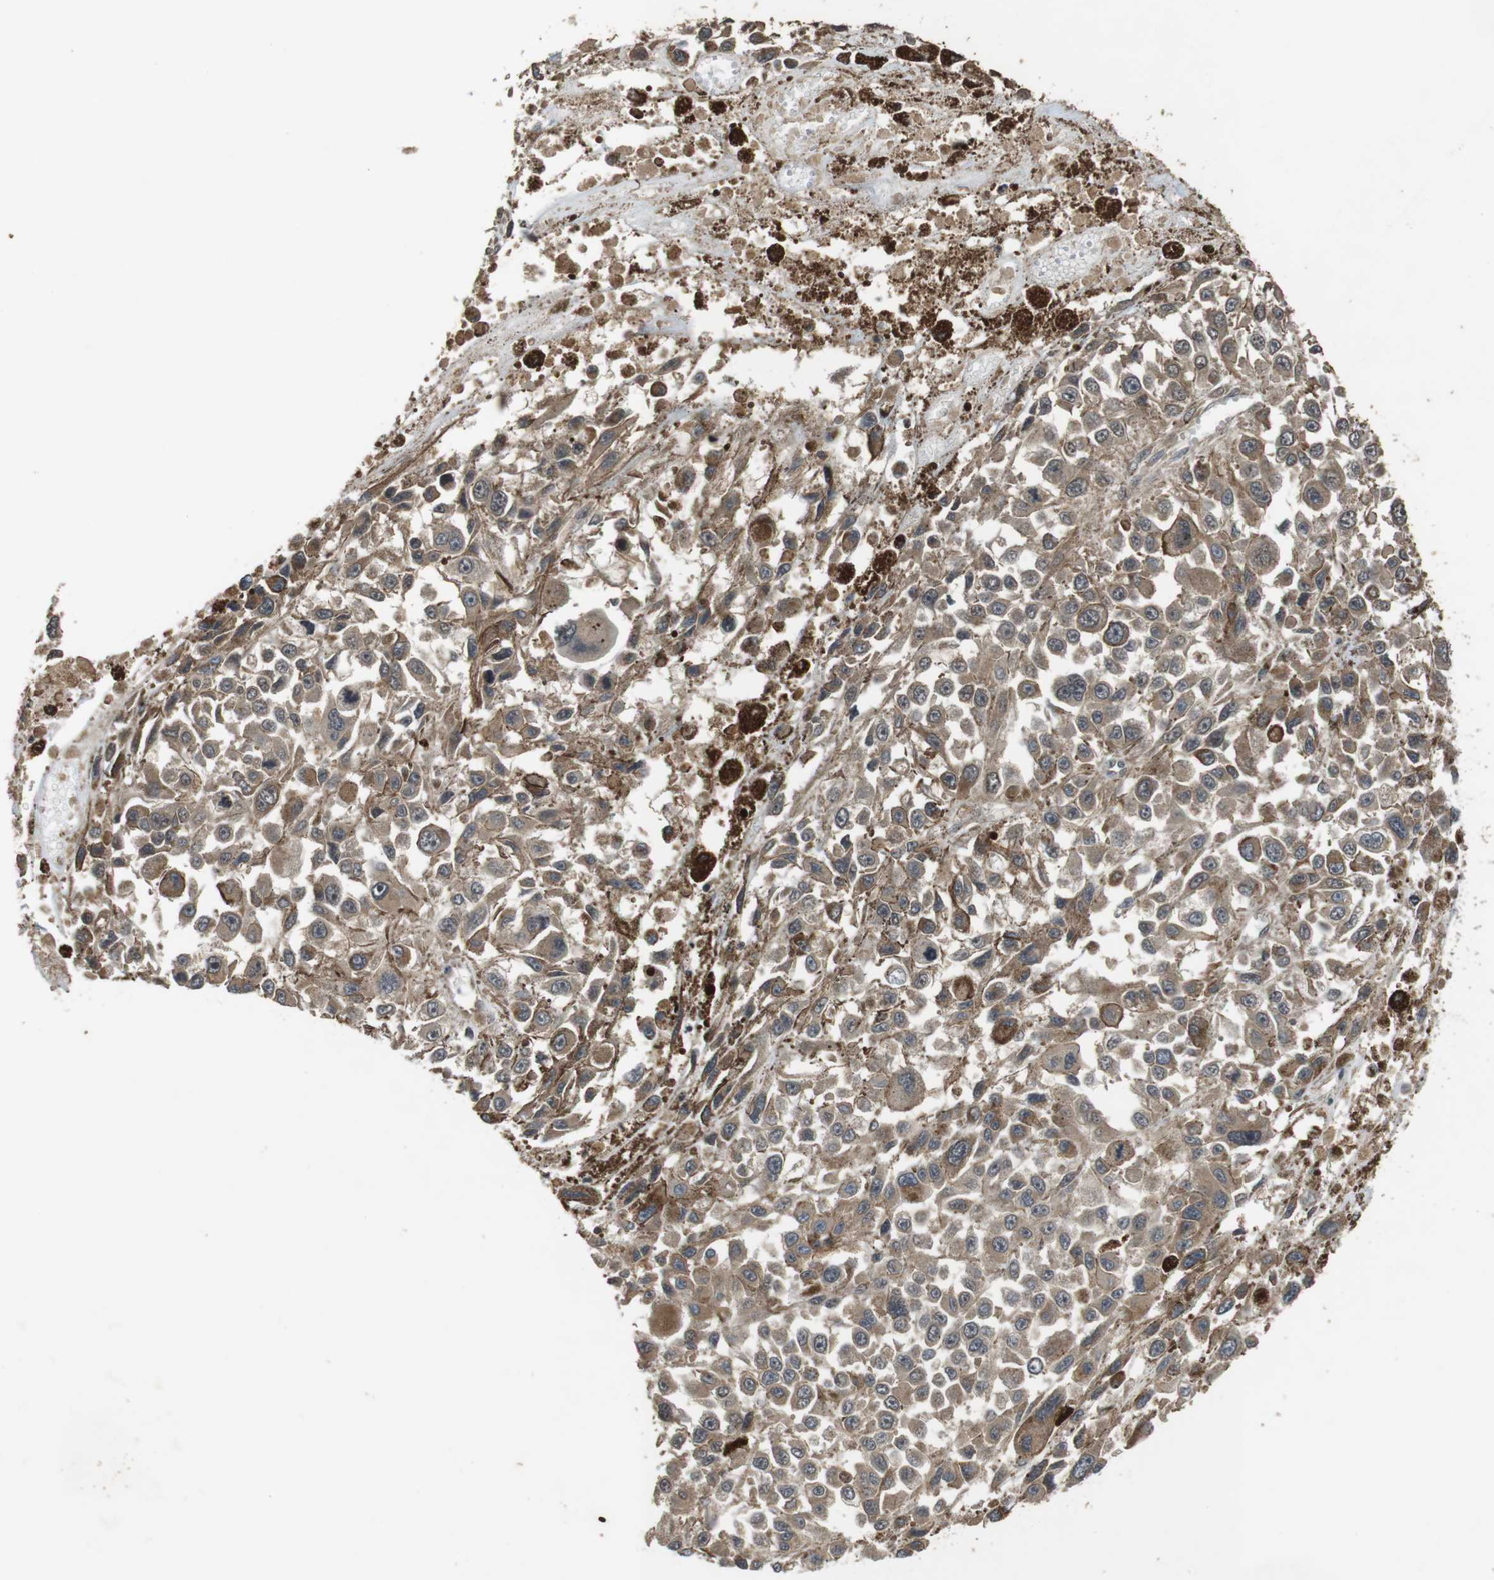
{"staining": {"intensity": "moderate", "quantity": ">75%", "location": "cytoplasmic/membranous,nuclear"}, "tissue": "melanoma", "cell_type": "Tumor cells", "image_type": "cancer", "snomed": [{"axis": "morphology", "description": "Malignant melanoma, Metastatic site"}, {"axis": "topography", "description": "Lymph node"}], "caption": "A medium amount of moderate cytoplasmic/membranous and nuclear staining is present in about >75% of tumor cells in melanoma tissue. (DAB = brown stain, brightfield microscopy at high magnification).", "gene": "FZD10", "patient": {"sex": "male", "age": 59}}